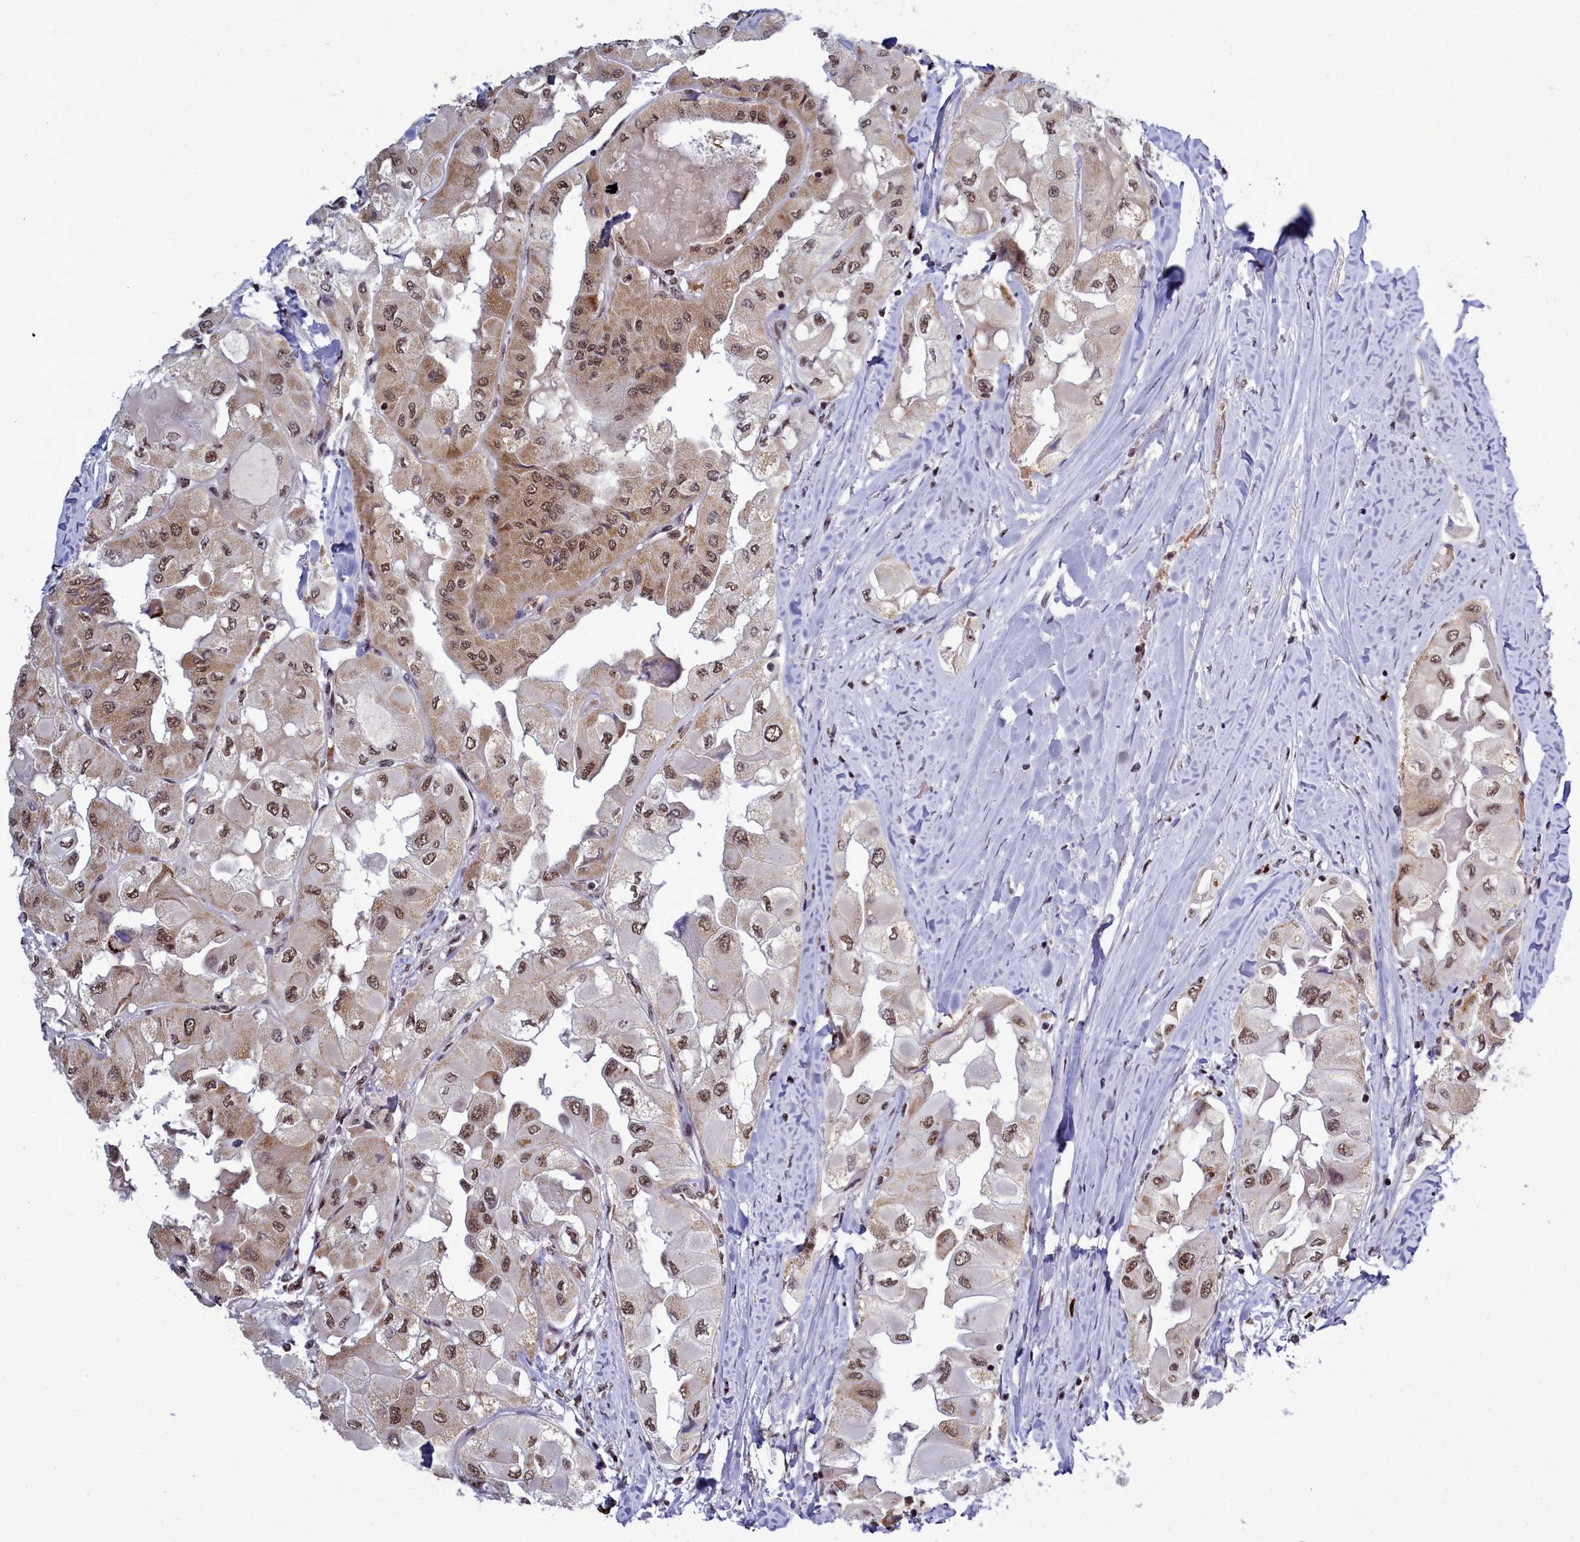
{"staining": {"intensity": "moderate", "quantity": ">75%", "location": "cytoplasmic/membranous,nuclear"}, "tissue": "thyroid cancer", "cell_type": "Tumor cells", "image_type": "cancer", "snomed": [{"axis": "morphology", "description": "Normal tissue, NOS"}, {"axis": "morphology", "description": "Papillary adenocarcinoma, NOS"}, {"axis": "topography", "description": "Thyroid gland"}], "caption": "Papillary adenocarcinoma (thyroid) stained with a brown dye displays moderate cytoplasmic/membranous and nuclear positive staining in approximately >75% of tumor cells.", "gene": "POM121L2", "patient": {"sex": "female", "age": 59}}